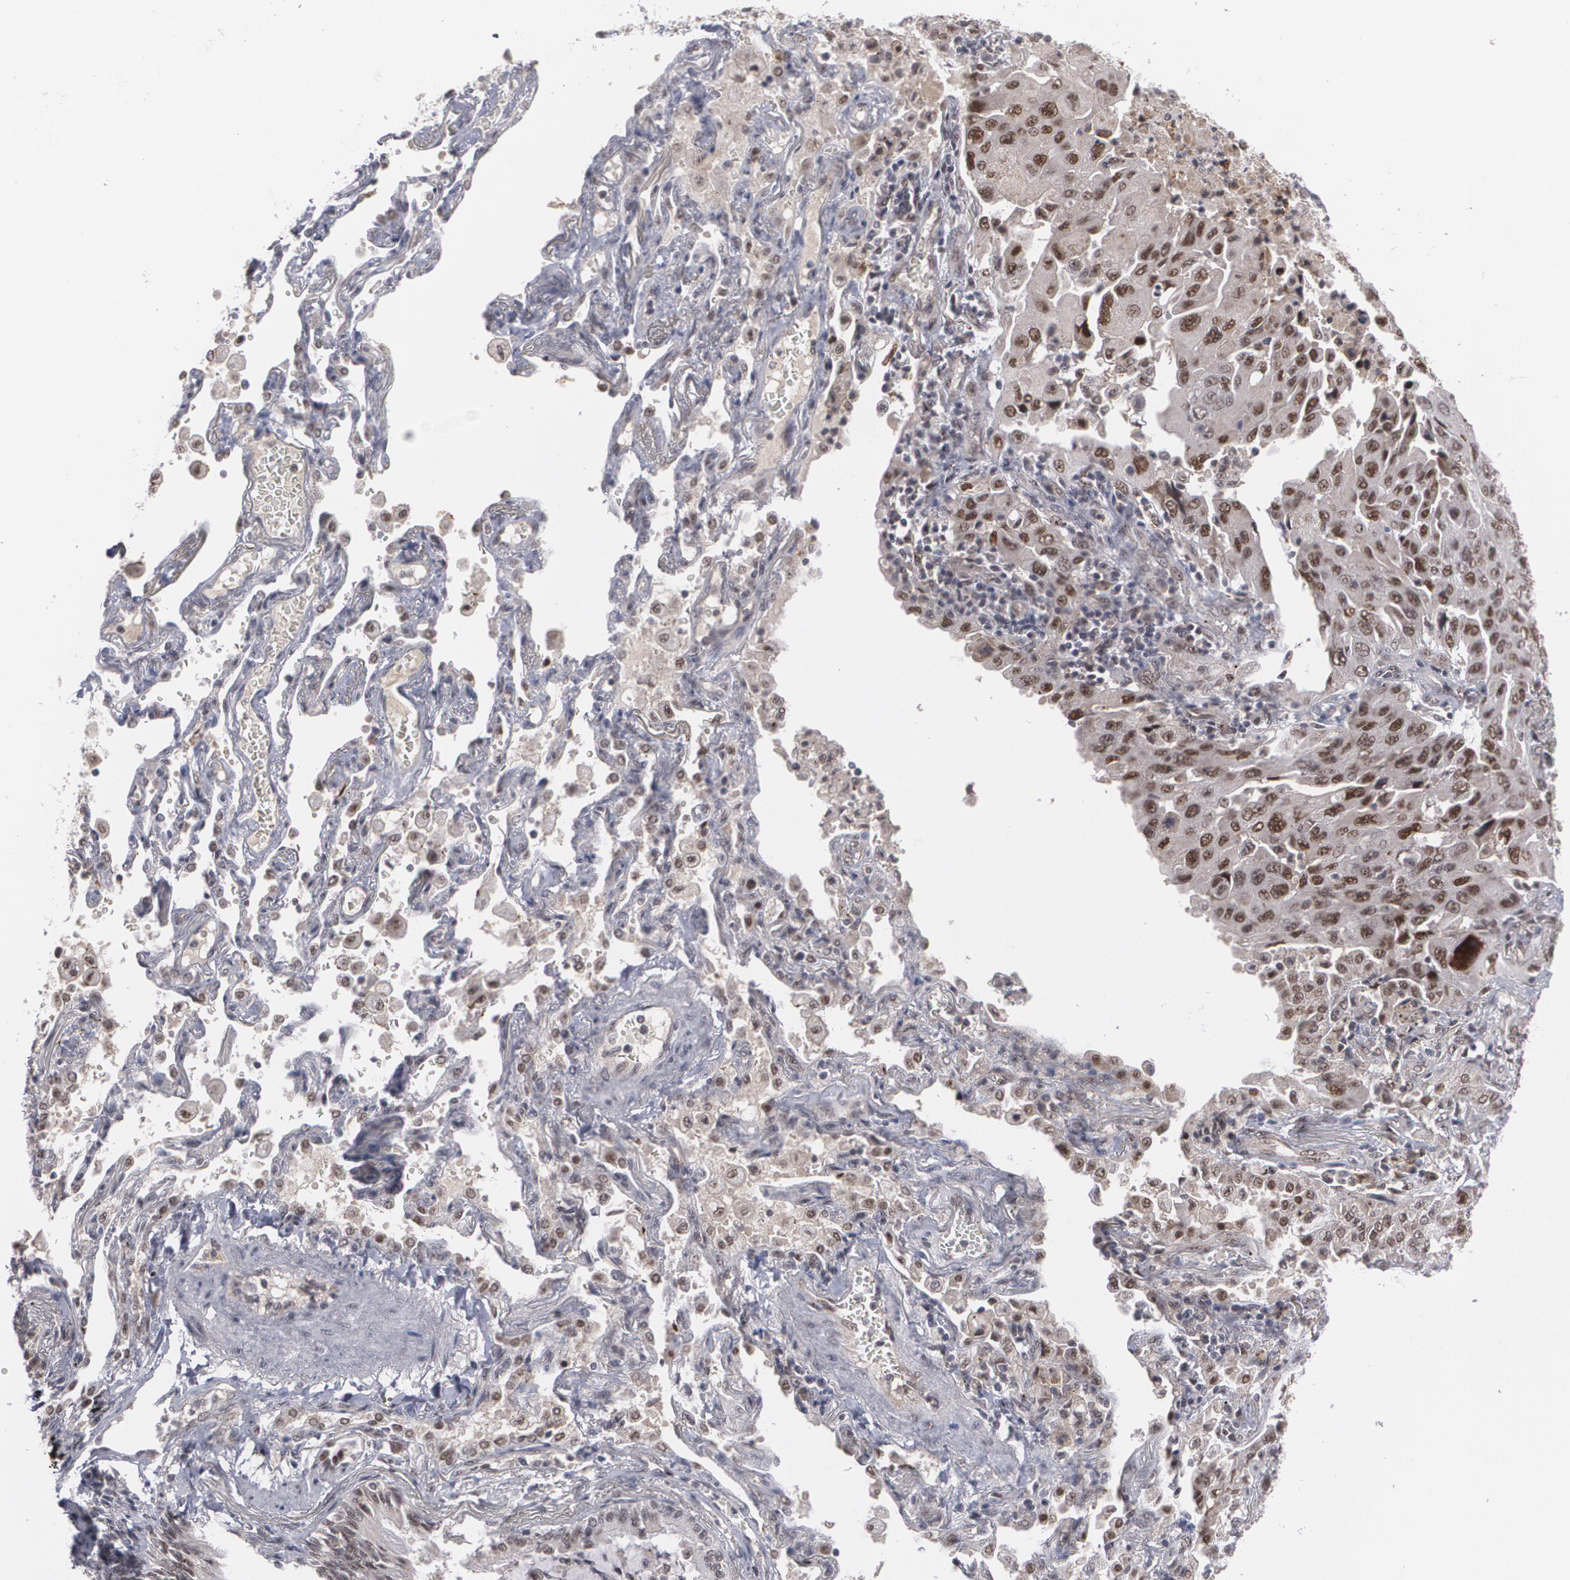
{"staining": {"intensity": "moderate", "quantity": ">75%", "location": "nuclear"}, "tissue": "lung cancer", "cell_type": "Tumor cells", "image_type": "cancer", "snomed": [{"axis": "morphology", "description": "Adenocarcinoma, NOS"}, {"axis": "topography", "description": "Lung"}], "caption": "This micrograph demonstrates IHC staining of human adenocarcinoma (lung), with medium moderate nuclear positivity in approximately >75% of tumor cells.", "gene": "INTS6", "patient": {"sex": "female", "age": 65}}